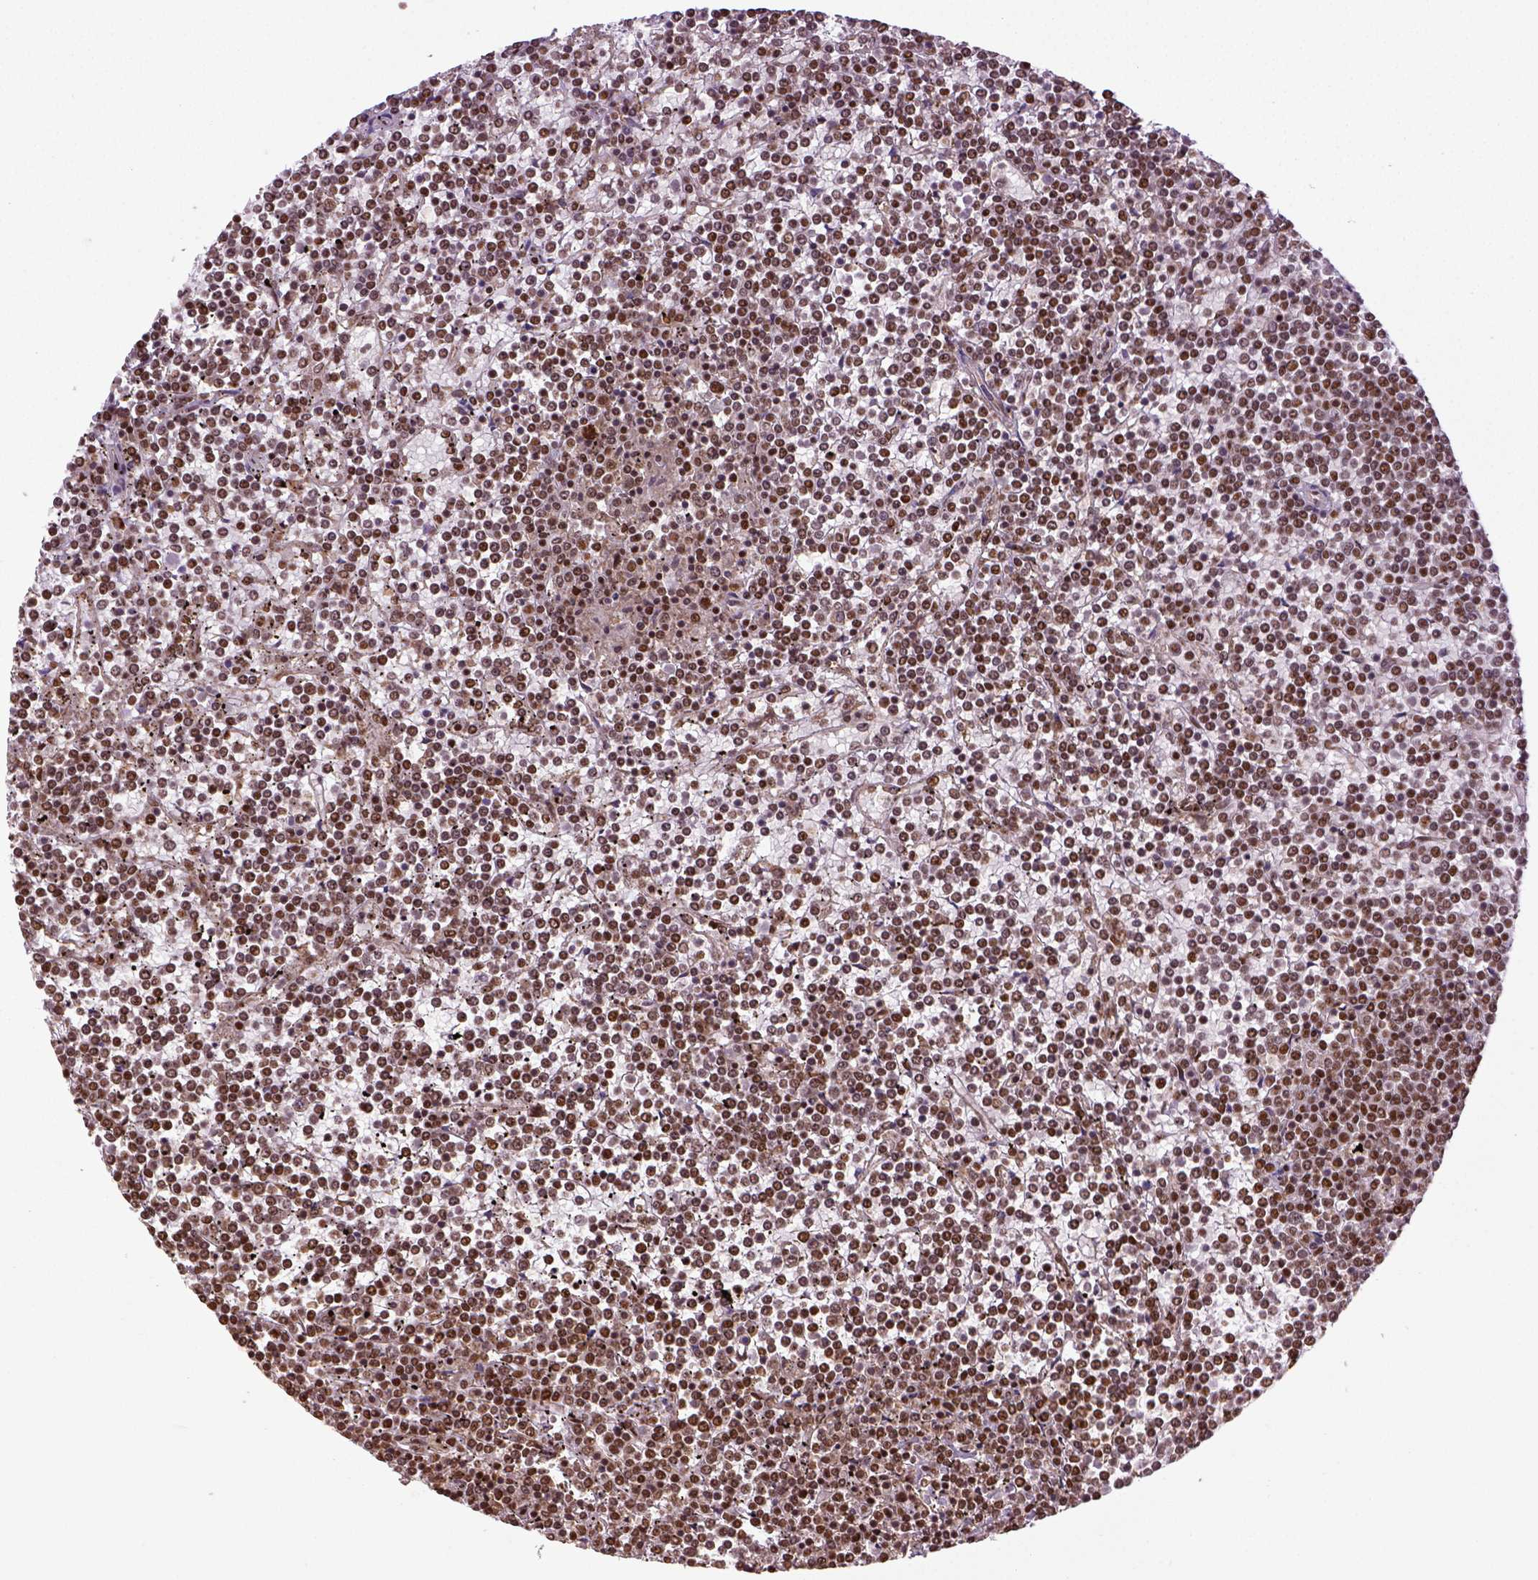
{"staining": {"intensity": "moderate", "quantity": ">75%", "location": "nuclear"}, "tissue": "lymphoma", "cell_type": "Tumor cells", "image_type": "cancer", "snomed": [{"axis": "morphology", "description": "Malignant lymphoma, non-Hodgkin's type, Low grade"}, {"axis": "topography", "description": "Spleen"}], "caption": "A medium amount of moderate nuclear positivity is present in approximately >75% of tumor cells in low-grade malignant lymphoma, non-Hodgkin's type tissue.", "gene": "CCAR1", "patient": {"sex": "female", "age": 19}}